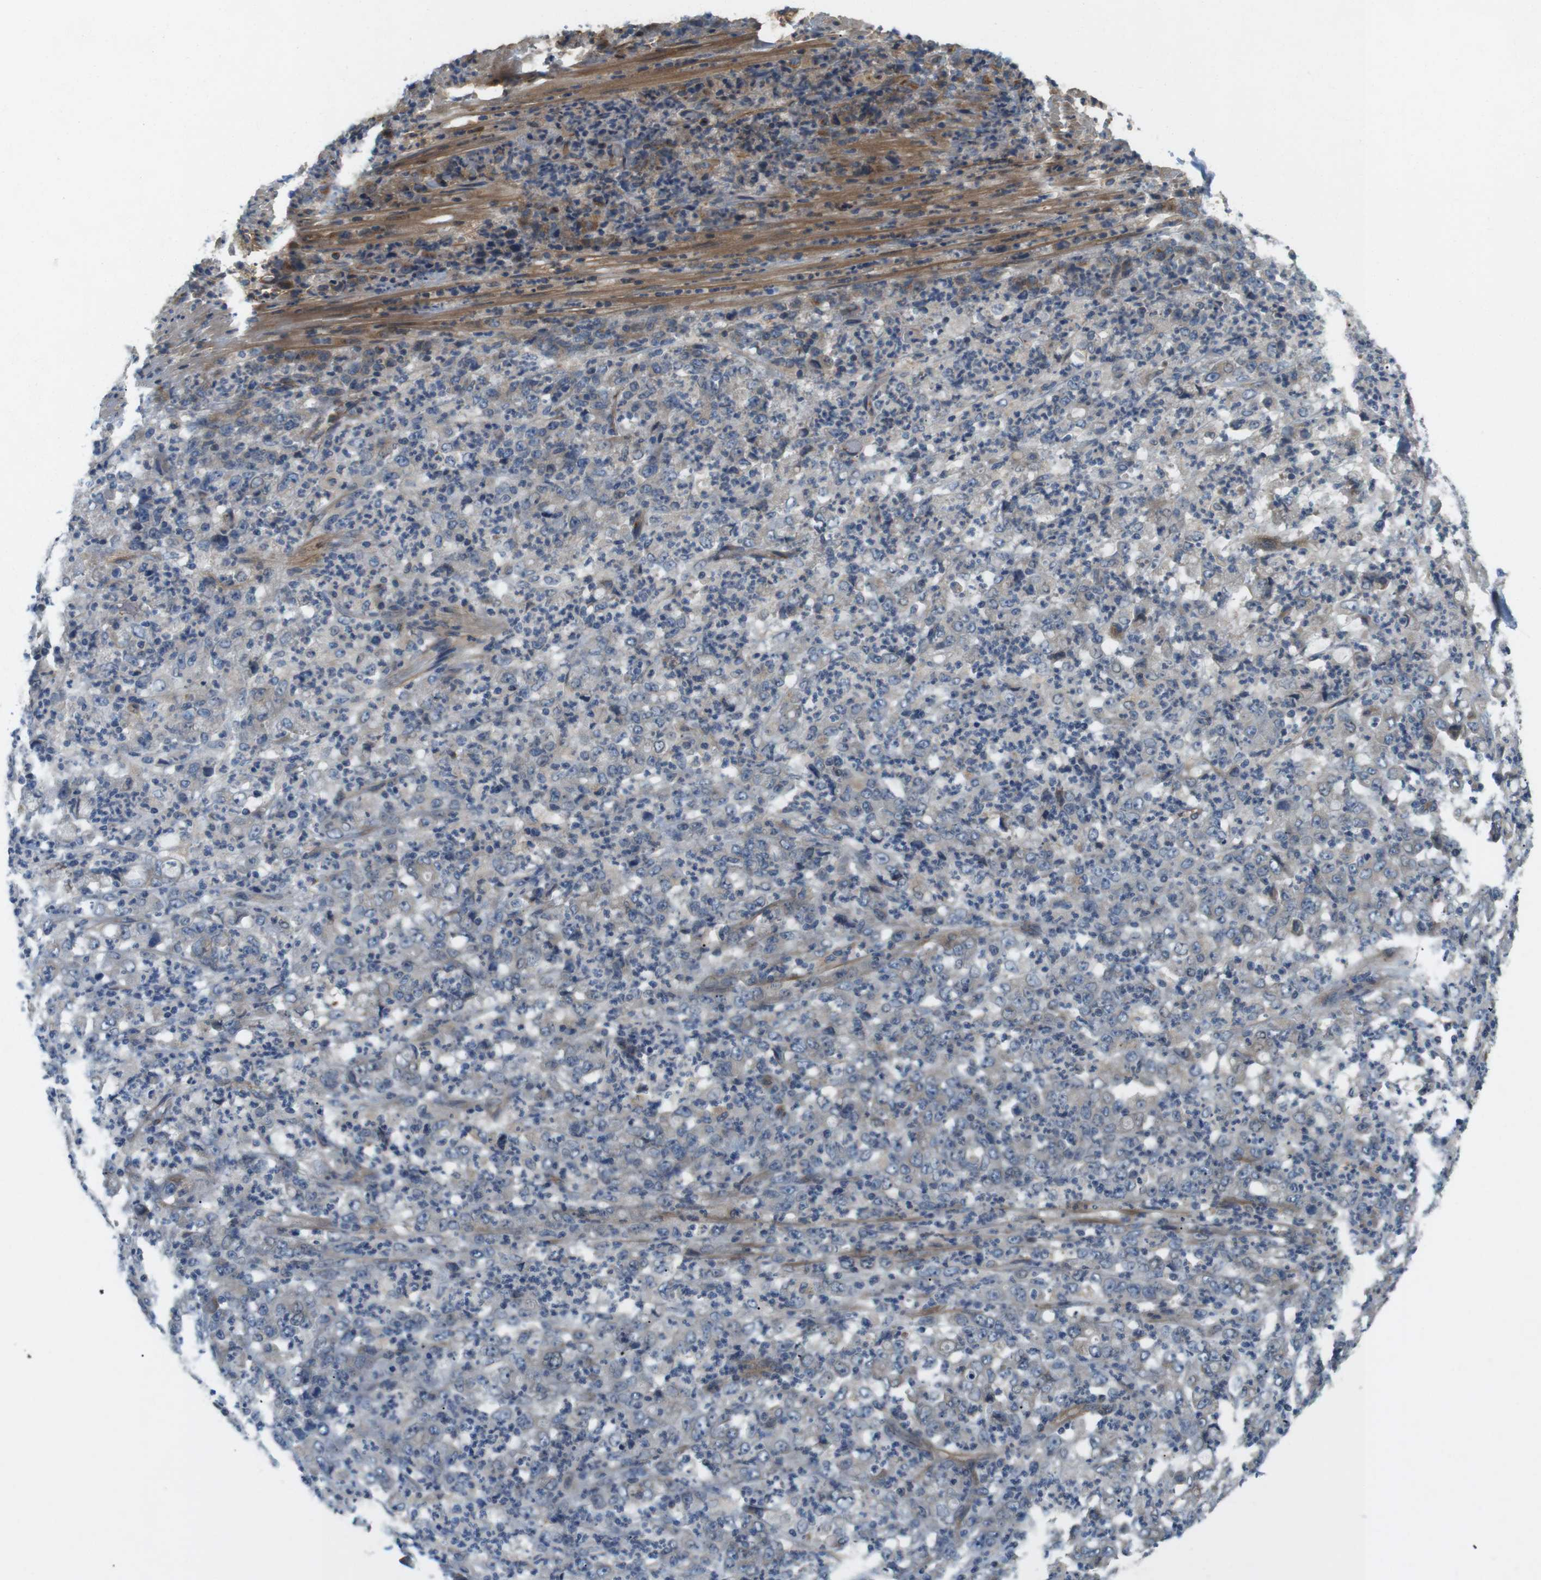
{"staining": {"intensity": "weak", "quantity": "25%-75%", "location": "cytoplasmic/membranous"}, "tissue": "stomach cancer", "cell_type": "Tumor cells", "image_type": "cancer", "snomed": [{"axis": "morphology", "description": "Adenocarcinoma, NOS"}, {"axis": "topography", "description": "Stomach, lower"}], "caption": "The histopathology image reveals a brown stain indicating the presence of a protein in the cytoplasmic/membranous of tumor cells in stomach cancer.", "gene": "BVES", "patient": {"sex": "female", "age": 71}}